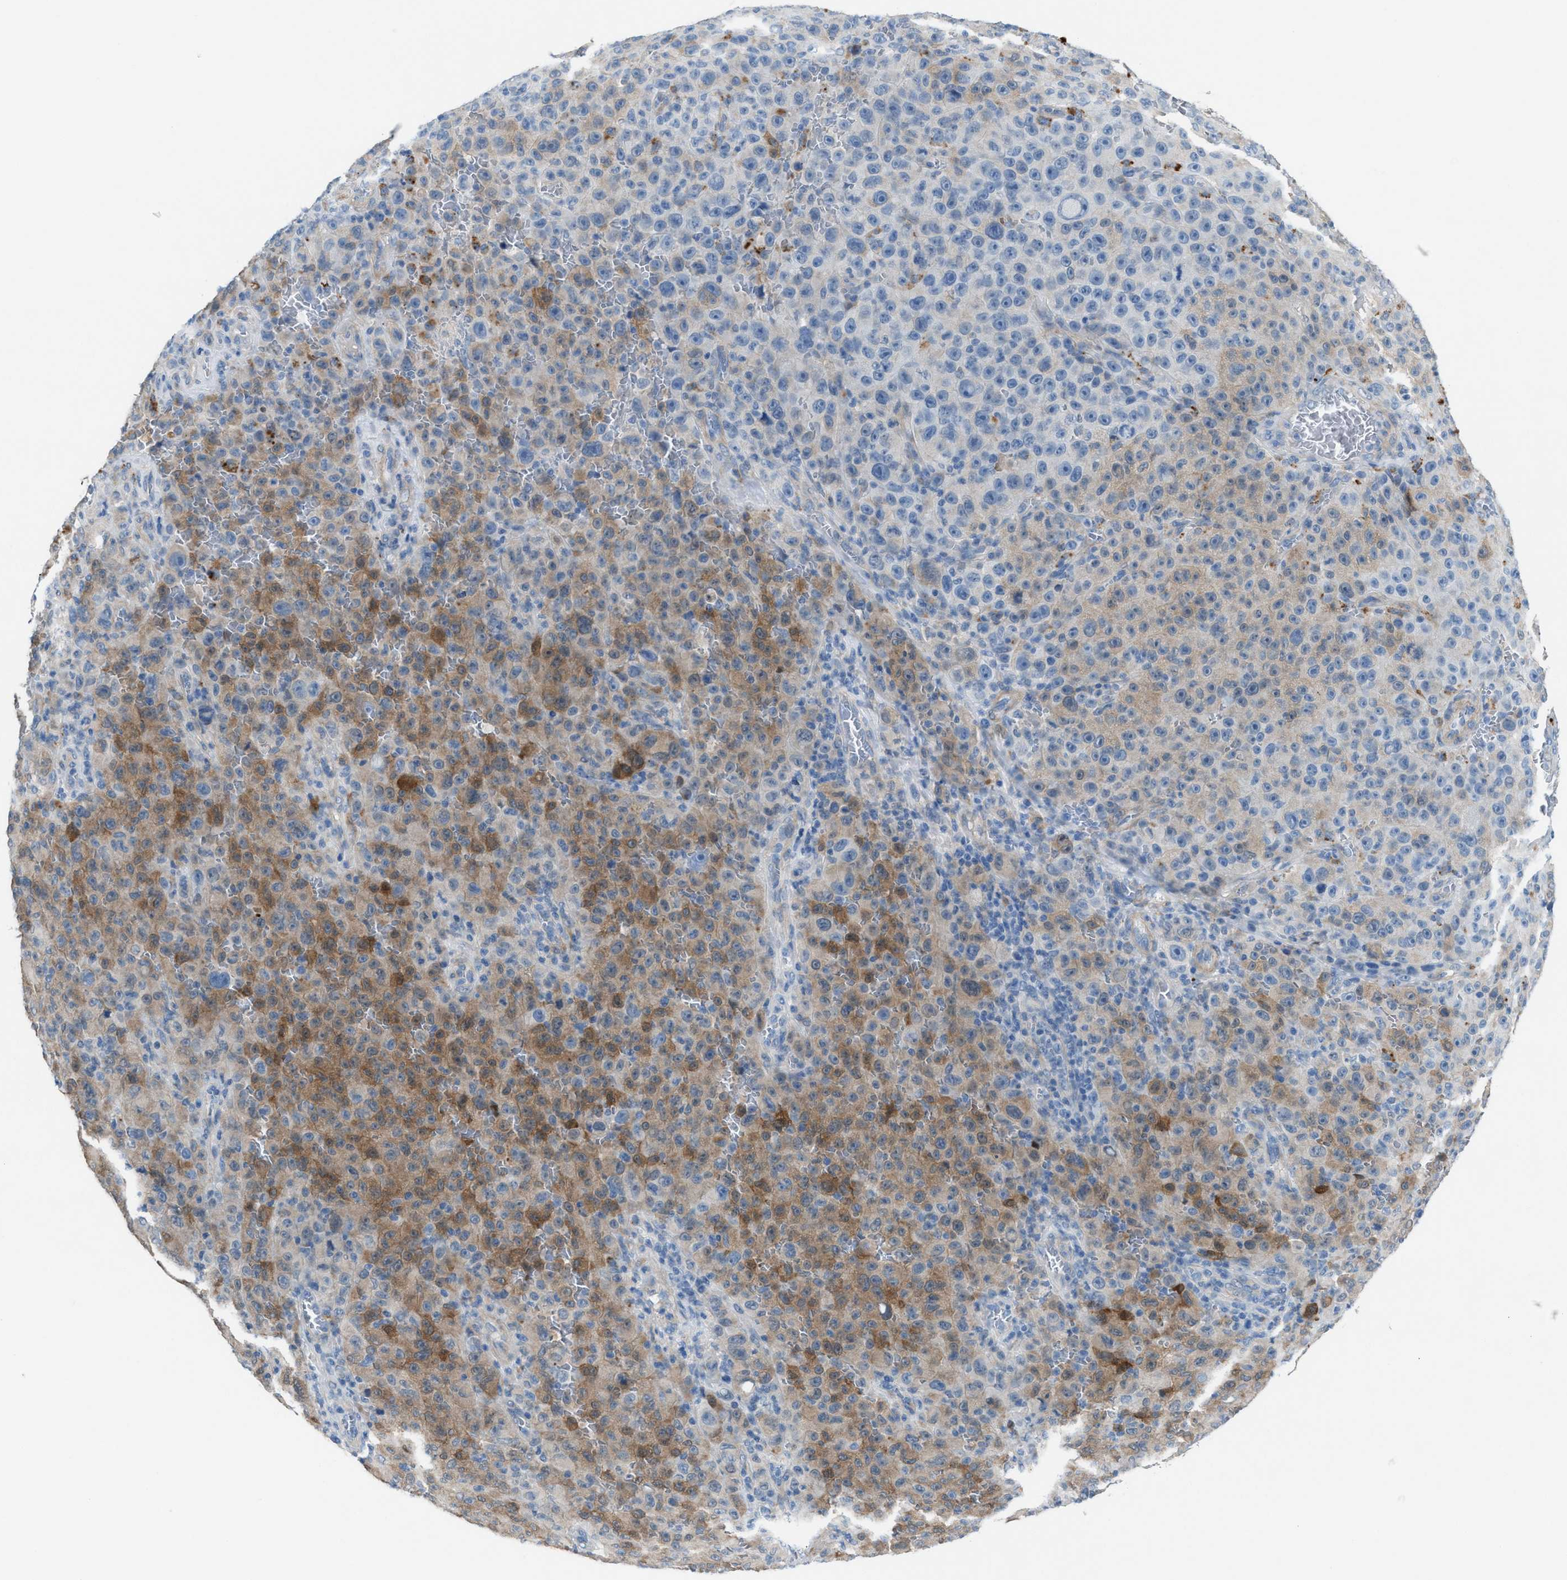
{"staining": {"intensity": "moderate", "quantity": "<25%", "location": "cytoplasmic/membranous"}, "tissue": "melanoma", "cell_type": "Tumor cells", "image_type": "cancer", "snomed": [{"axis": "morphology", "description": "Malignant melanoma, NOS"}, {"axis": "topography", "description": "Skin"}], "caption": "Protein expression by IHC demonstrates moderate cytoplasmic/membranous staining in about <25% of tumor cells in malignant melanoma.", "gene": "ASPA", "patient": {"sex": "female", "age": 82}}